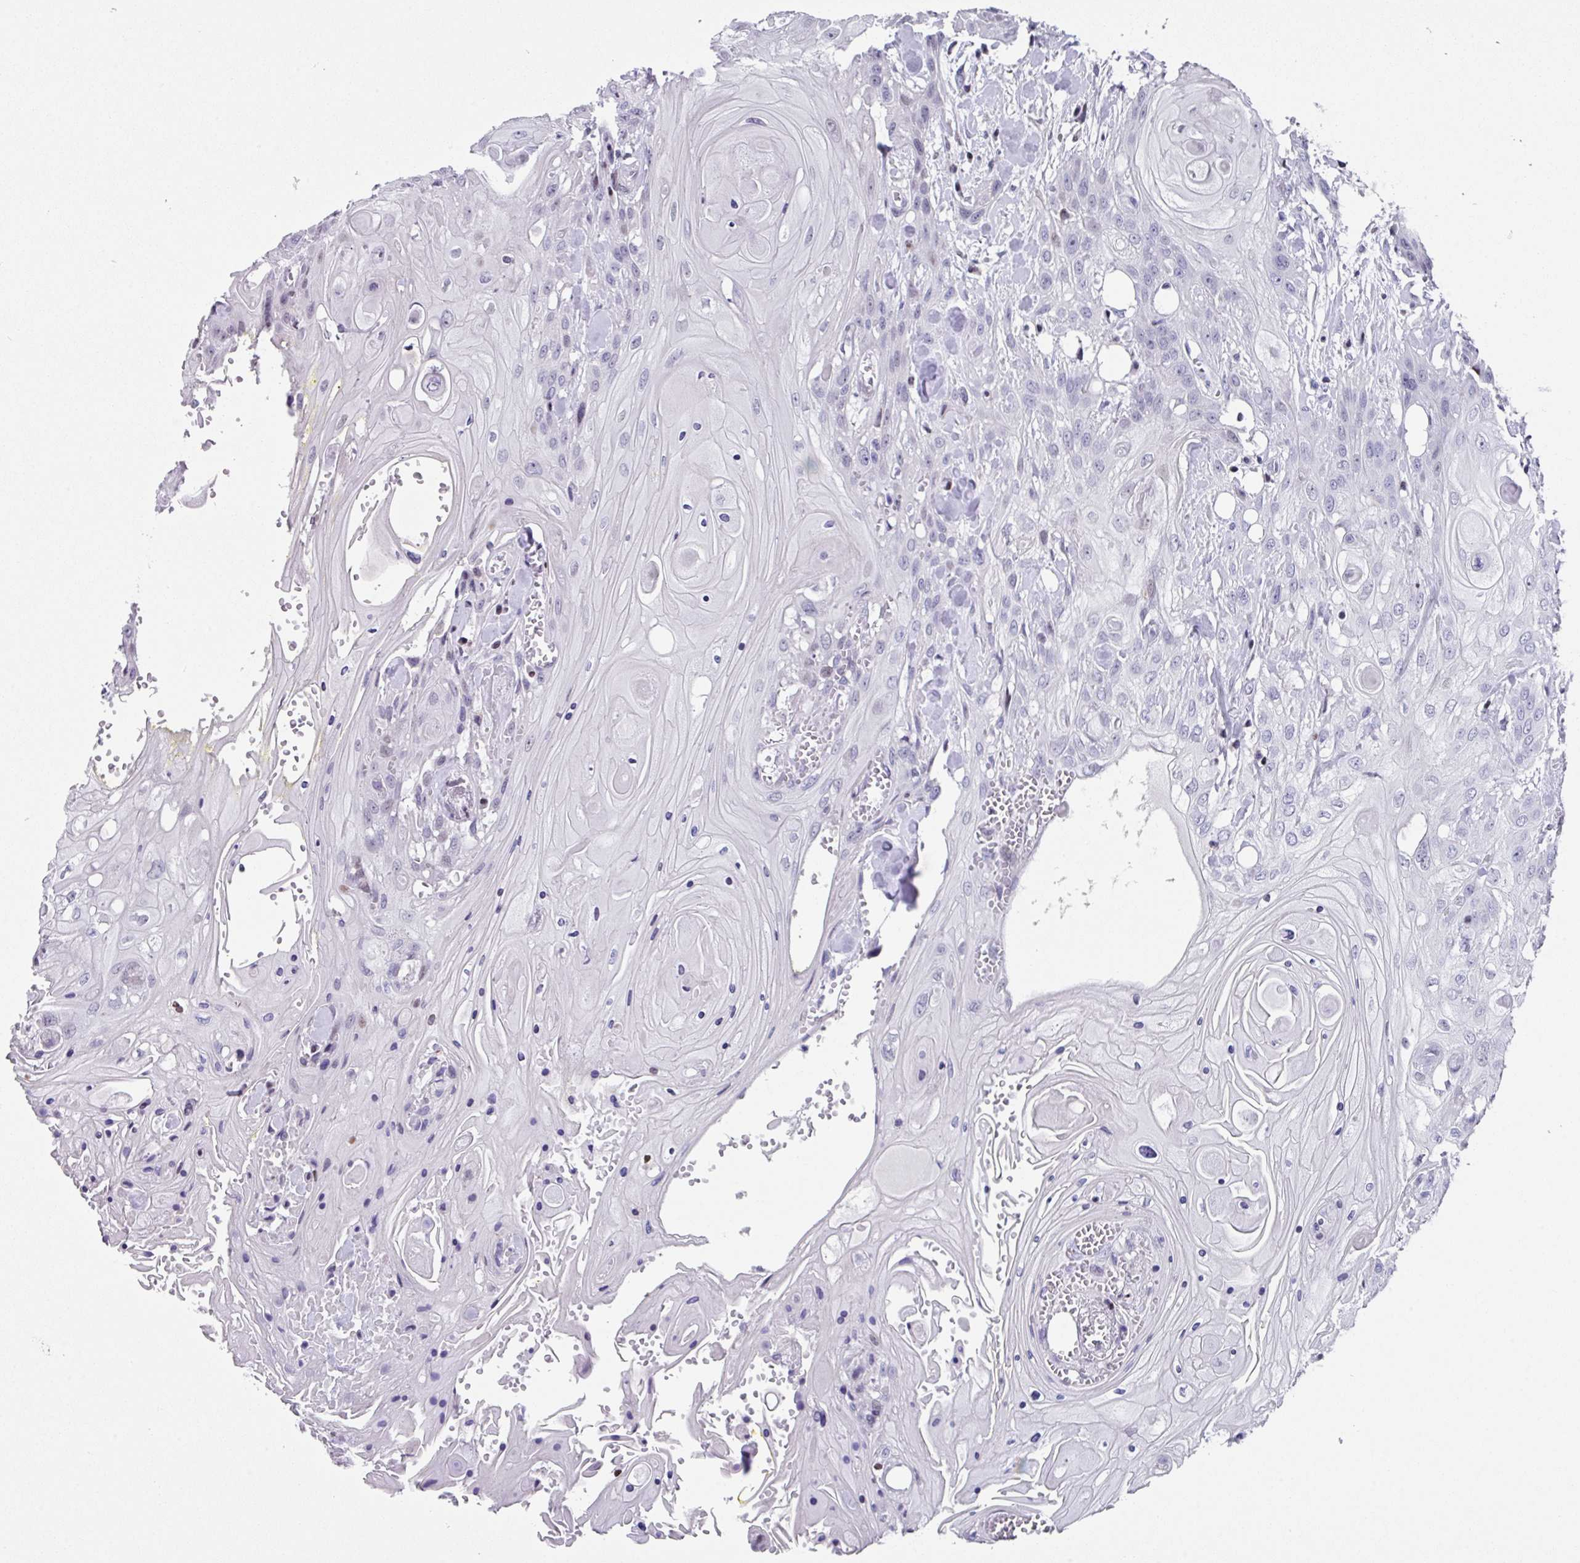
{"staining": {"intensity": "negative", "quantity": "none", "location": "none"}, "tissue": "head and neck cancer", "cell_type": "Tumor cells", "image_type": "cancer", "snomed": [{"axis": "morphology", "description": "Squamous cell carcinoma, NOS"}, {"axis": "topography", "description": "Head-Neck"}], "caption": "A photomicrograph of human head and neck squamous cell carcinoma is negative for staining in tumor cells.", "gene": "TCF3", "patient": {"sex": "female", "age": 43}}